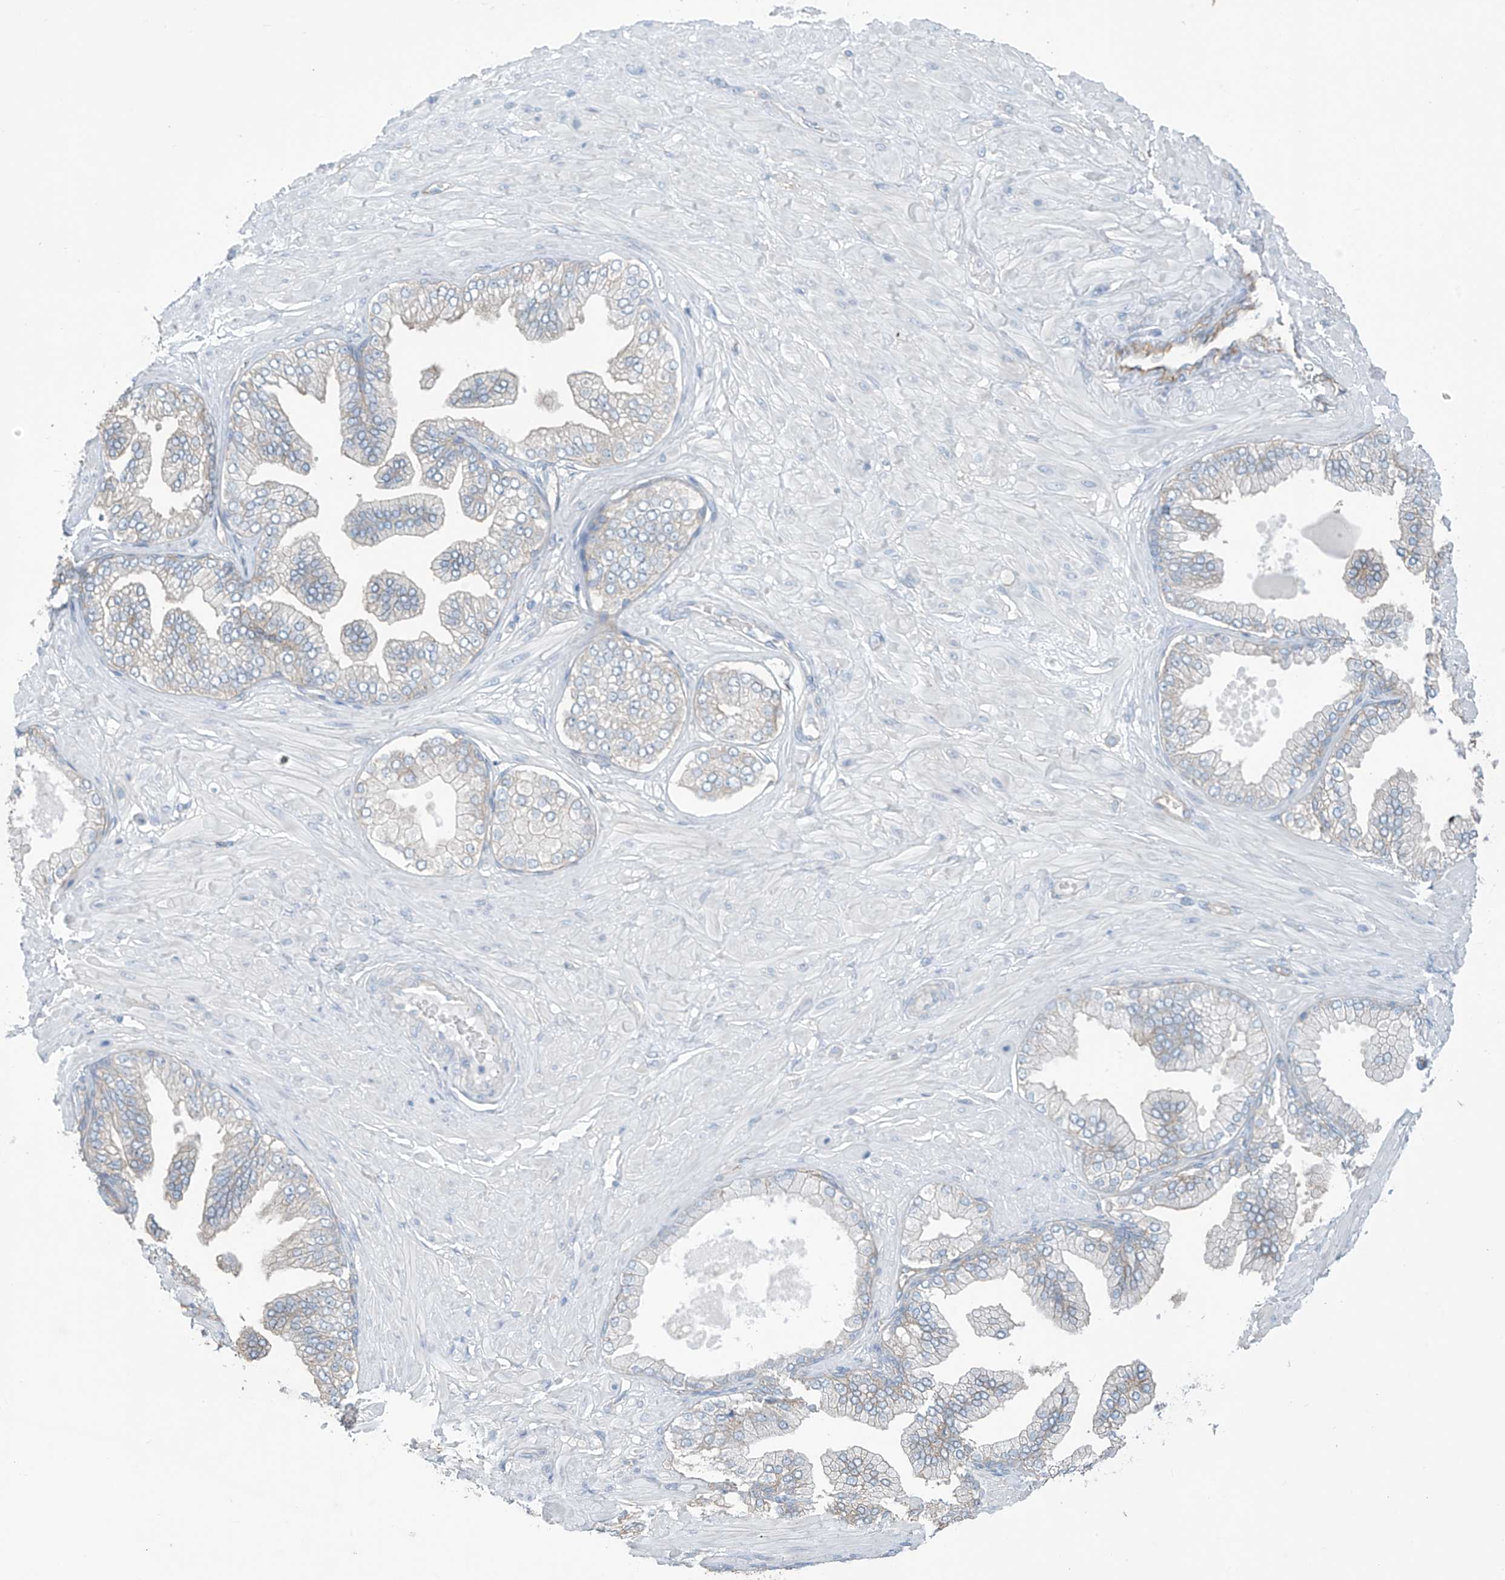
{"staining": {"intensity": "negative", "quantity": "none", "location": "none"}, "tissue": "adipose tissue", "cell_type": "Adipocytes", "image_type": "normal", "snomed": [{"axis": "morphology", "description": "Normal tissue, NOS"}, {"axis": "morphology", "description": "Adenocarcinoma, Low grade"}, {"axis": "topography", "description": "Prostate"}, {"axis": "topography", "description": "Peripheral nerve tissue"}], "caption": "The histopathology image reveals no significant staining in adipocytes of adipose tissue.", "gene": "ZNF846", "patient": {"sex": "male", "age": 63}}